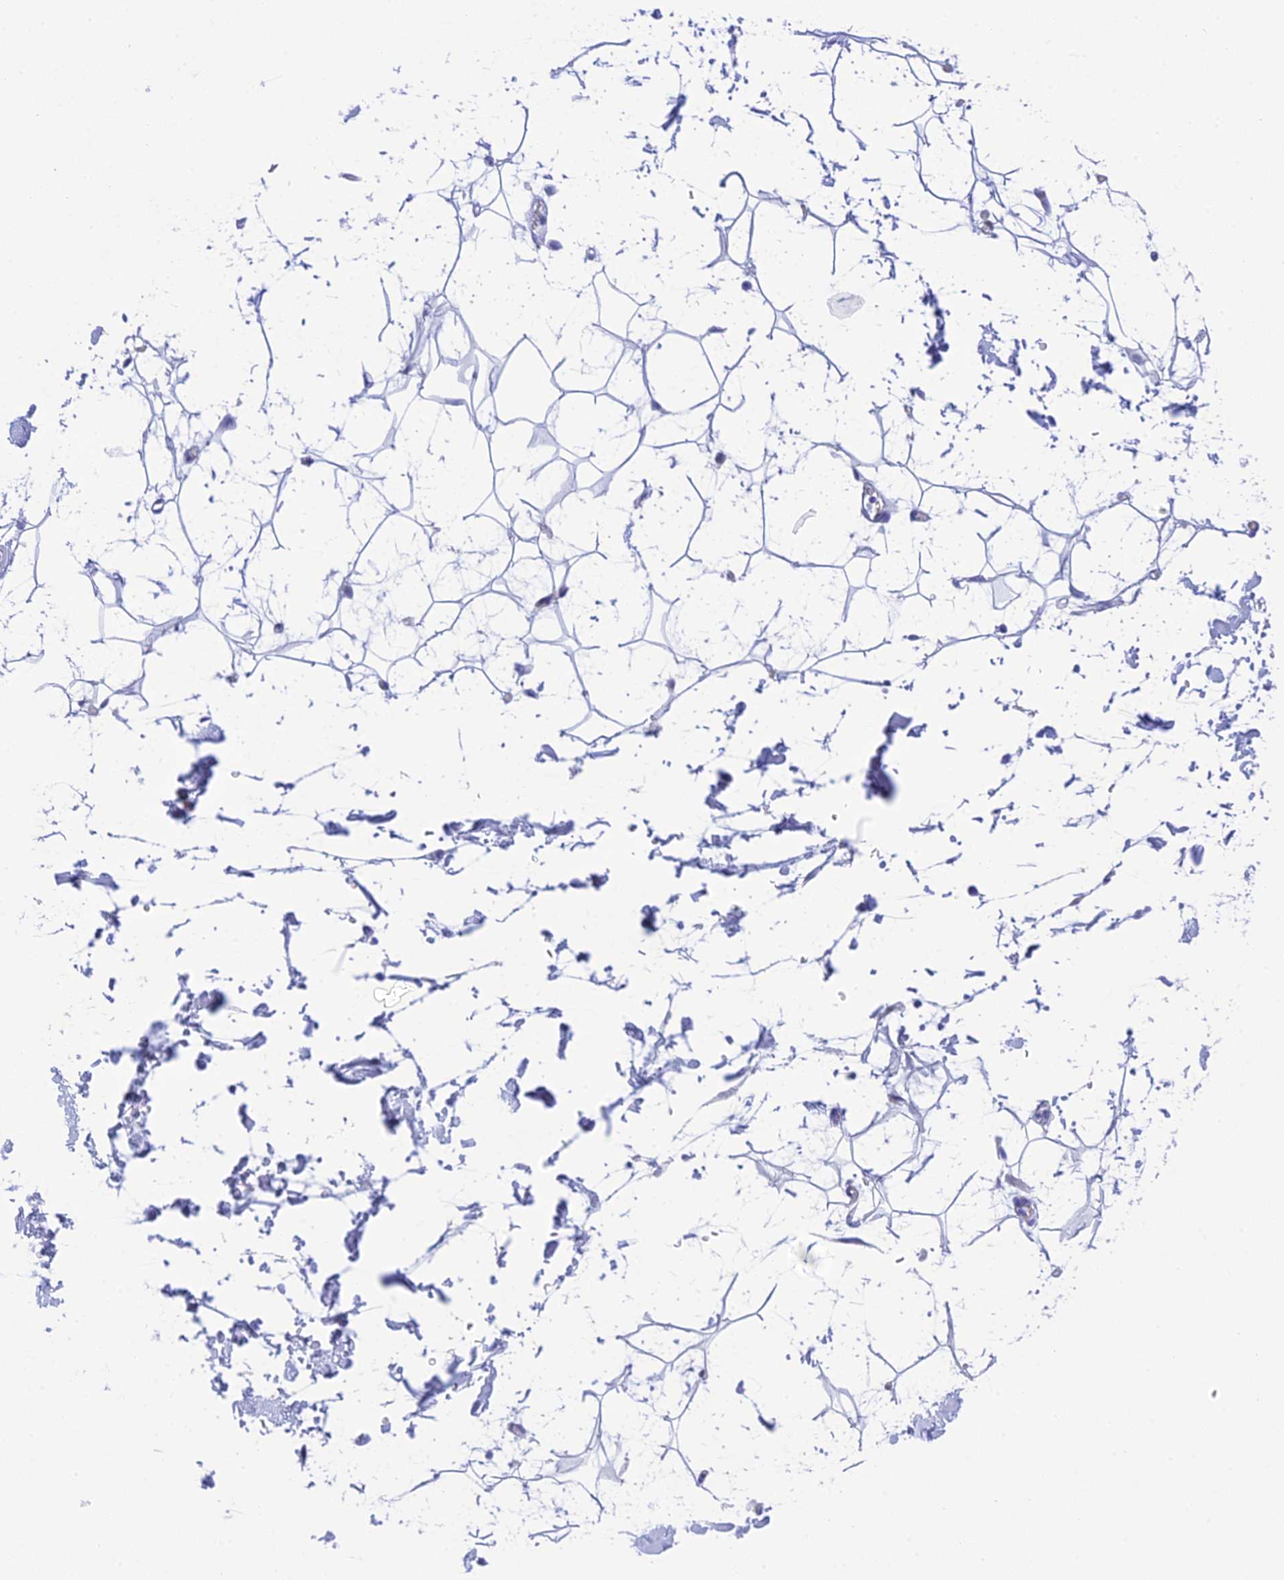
{"staining": {"intensity": "negative", "quantity": "none", "location": "none"}, "tissue": "adipose tissue", "cell_type": "Adipocytes", "image_type": "normal", "snomed": [{"axis": "morphology", "description": "Normal tissue, NOS"}, {"axis": "topography", "description": "Soft tissue"}], "caption": "There is no significant positivity in adipocytes of adipose tissue. Brightfield microscopy of immunohistochemistry (IHC) stained with DAB (3,3'-diaminobenzidine) (brown) and hematoxylin (blue), captured at high magnification.", "gene": "KDELR3", "patient": {"sex": "male", "age": 72}}